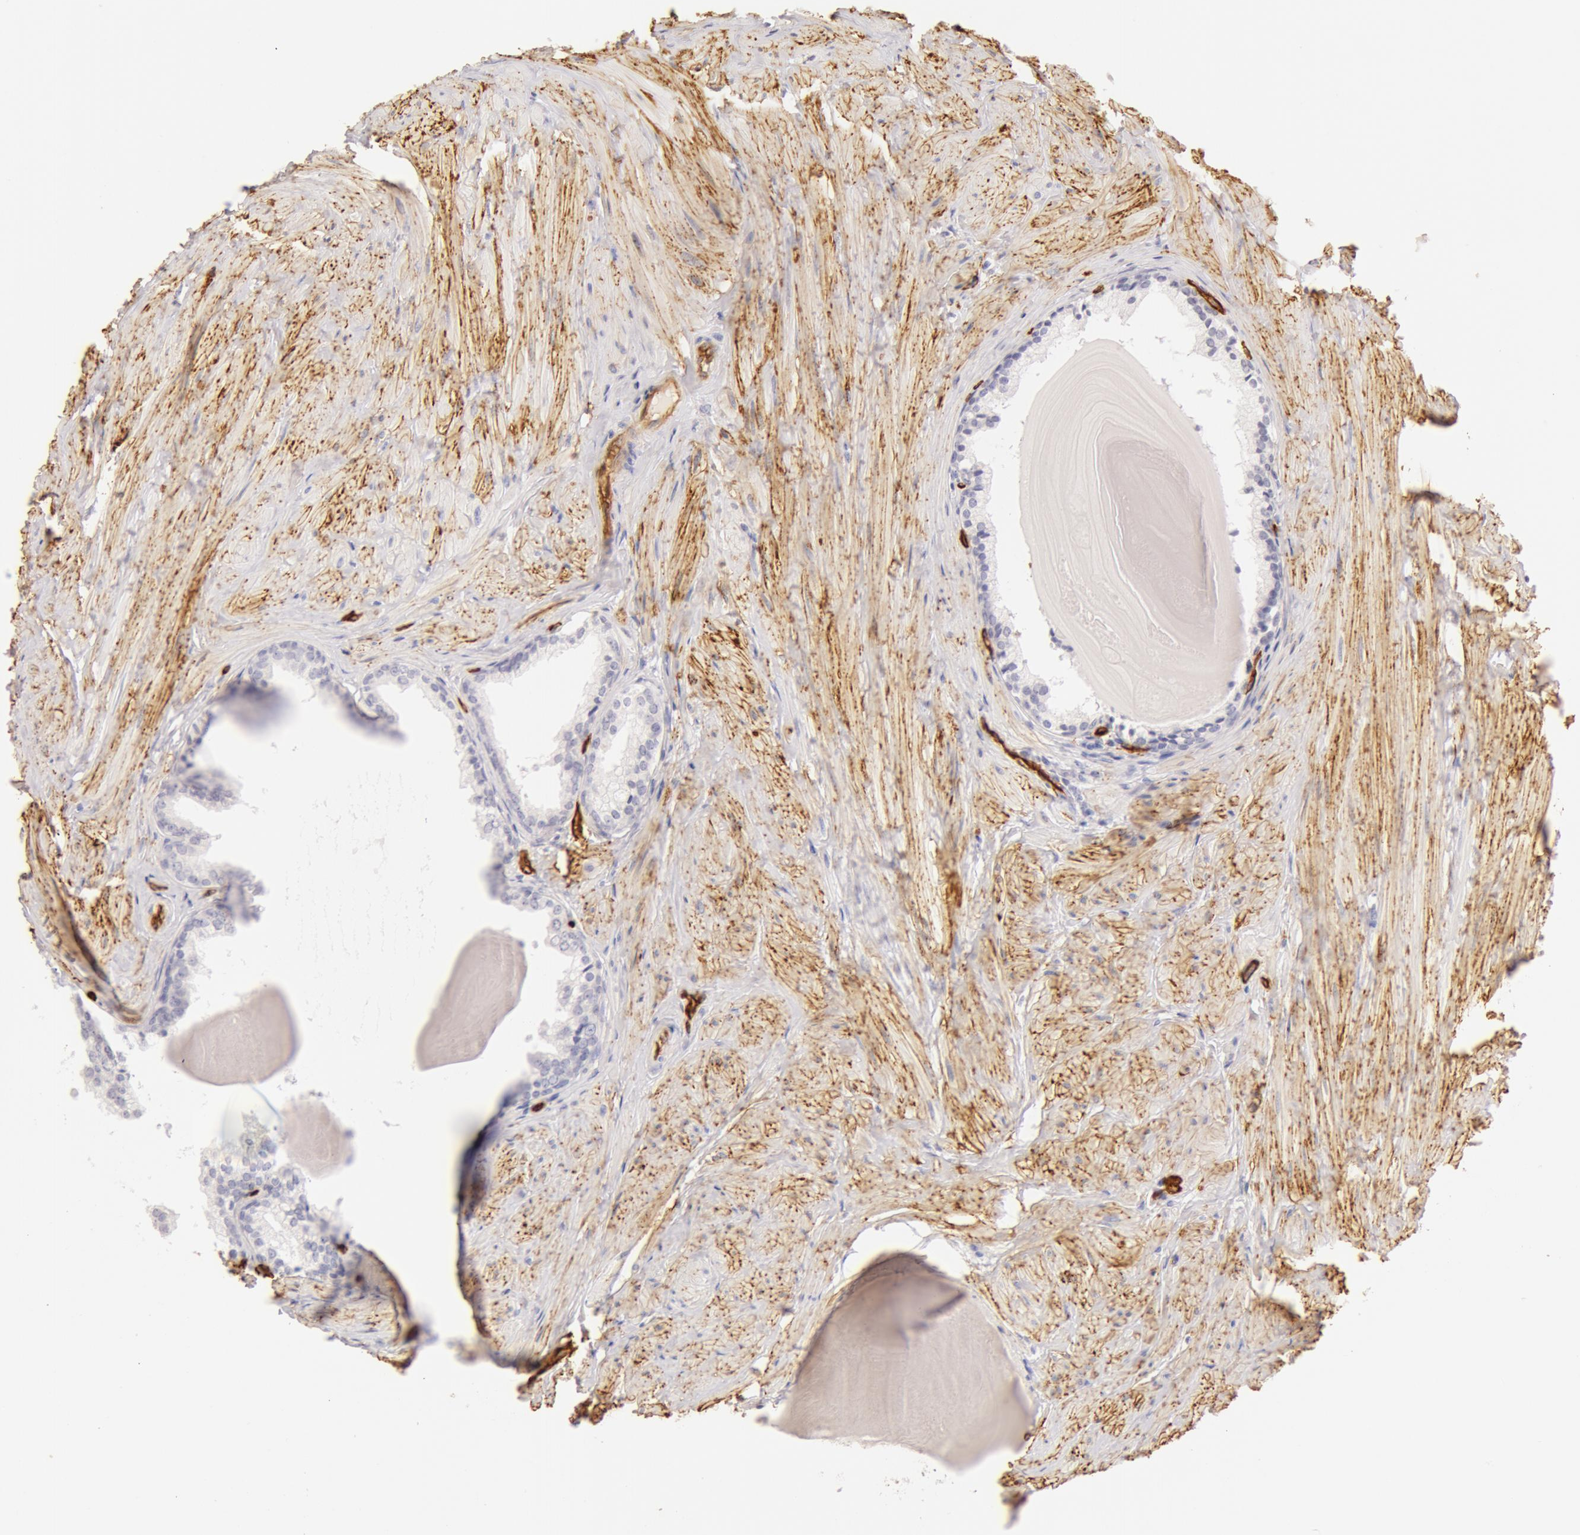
{"staining": {"intensity": "negative", "quantity": "none", "location": "none"}, "tissue": "prostate", "cell_type": "Glandular cells", "image_type": "normal", "snomed": [{"axis": "morphology", "description": "Normal tissue, NOS"}, {"axis": "topography", "description": "Prostate"}], "caption": "Normal prostate was stained to show a protein in brown. There is no significant expression in glandular cells. The staining is performed using DAB (3,3'-diaminobenzidine) brown chromogen with nuclei counter-stained in using hematoxylin.", "gene": "AQP1", "patient": {"sex": "male", "age": 65}}